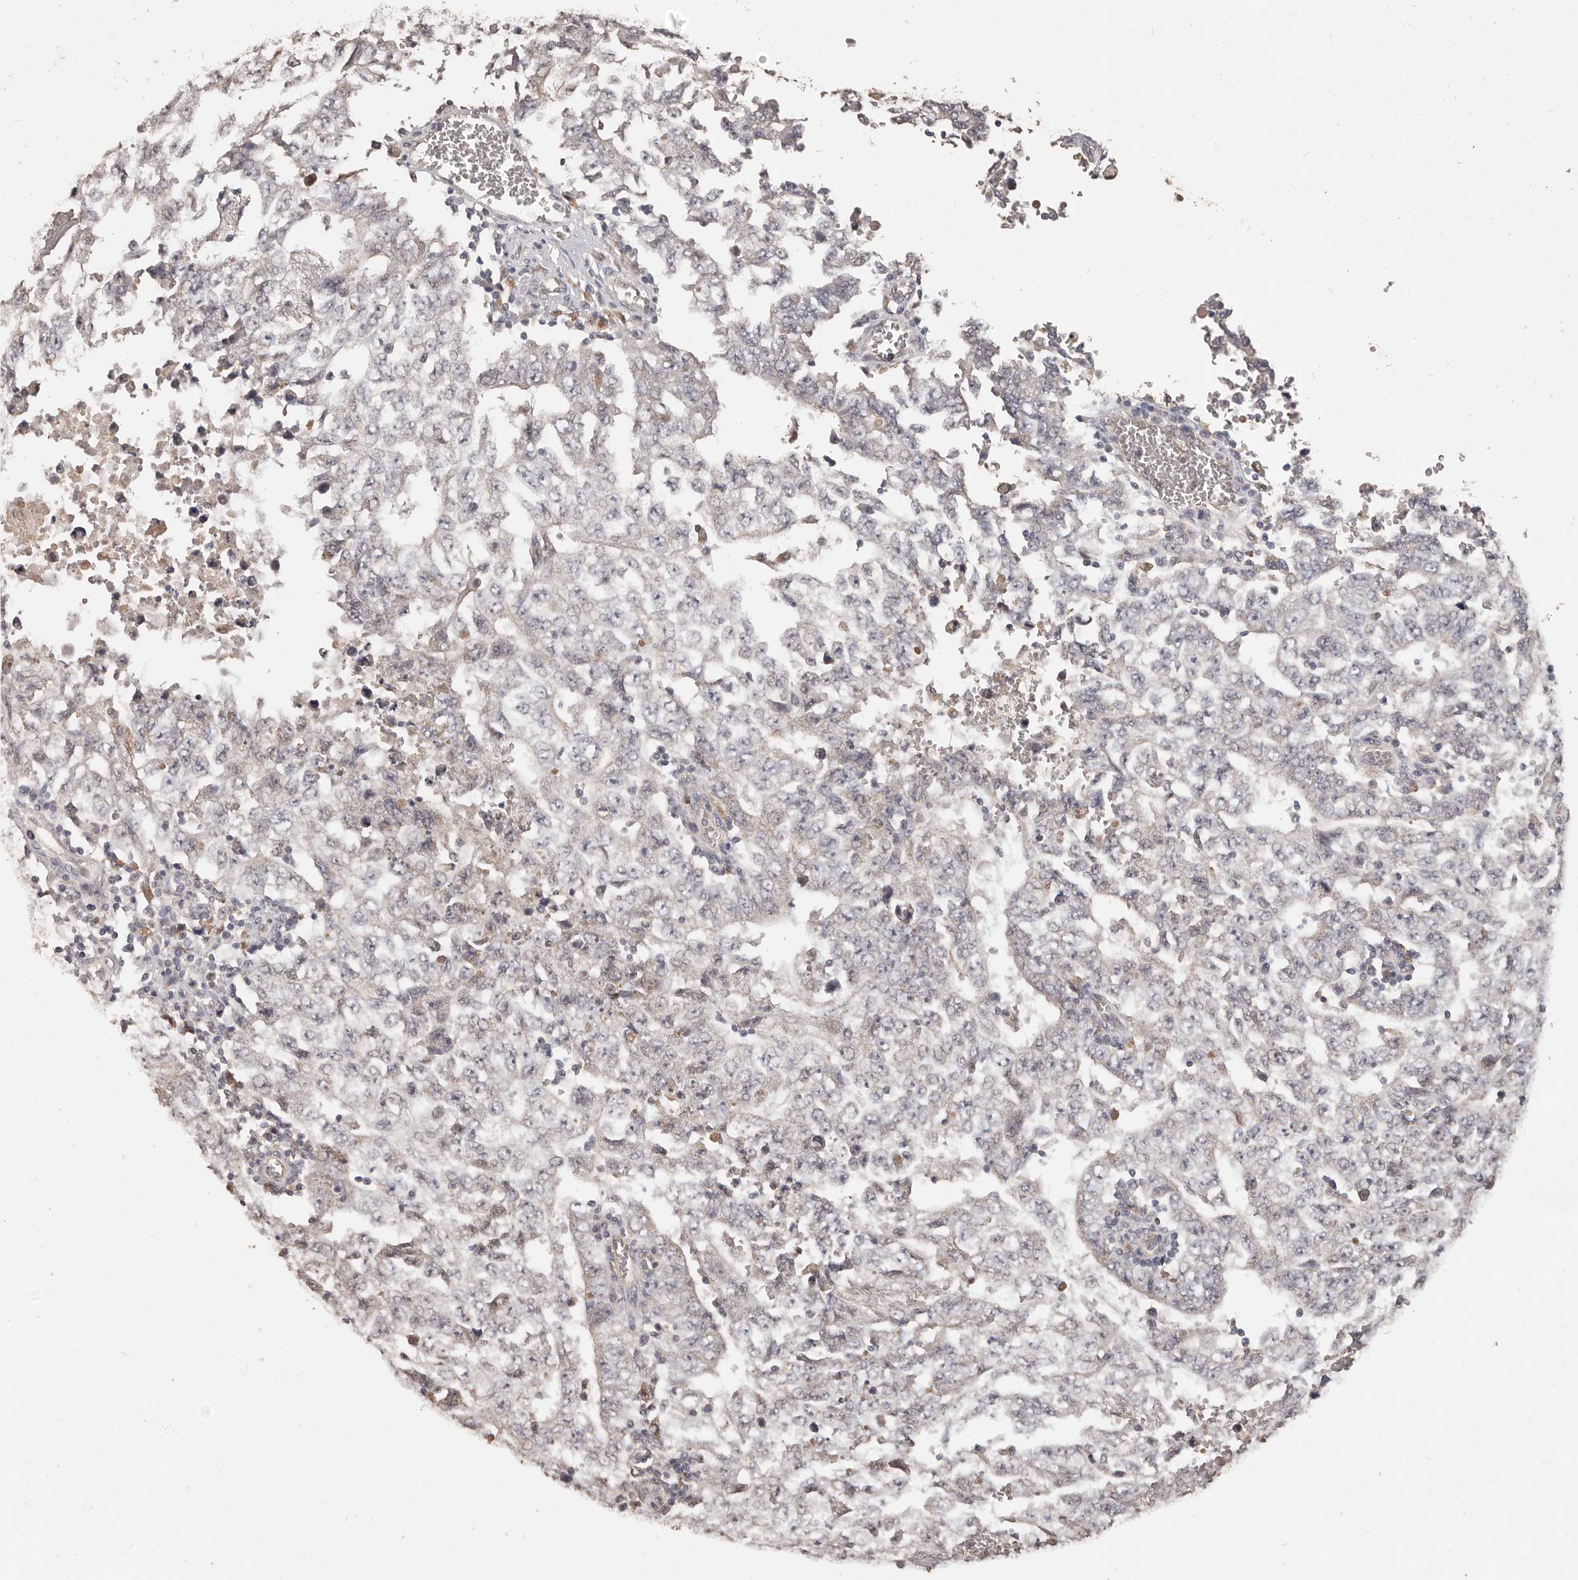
{"staining": {"intensity": "negative", "quantity": "none", "location": "none"}, "tissue": "testis cancer", "cell_type": "Tumor cells", "image_type": "cancer", "snomed": [{"axis": "morphology", "description": "Carcinoma, Embryonal, NOS"}, {"axis": "topography", "description": "Testis"}], "caption": "Immunohistochemistry of testis cancer shows no positivity in tumor cells.", "gene": "PRSS27", "patient": {"sex": "male", "age": 26}}